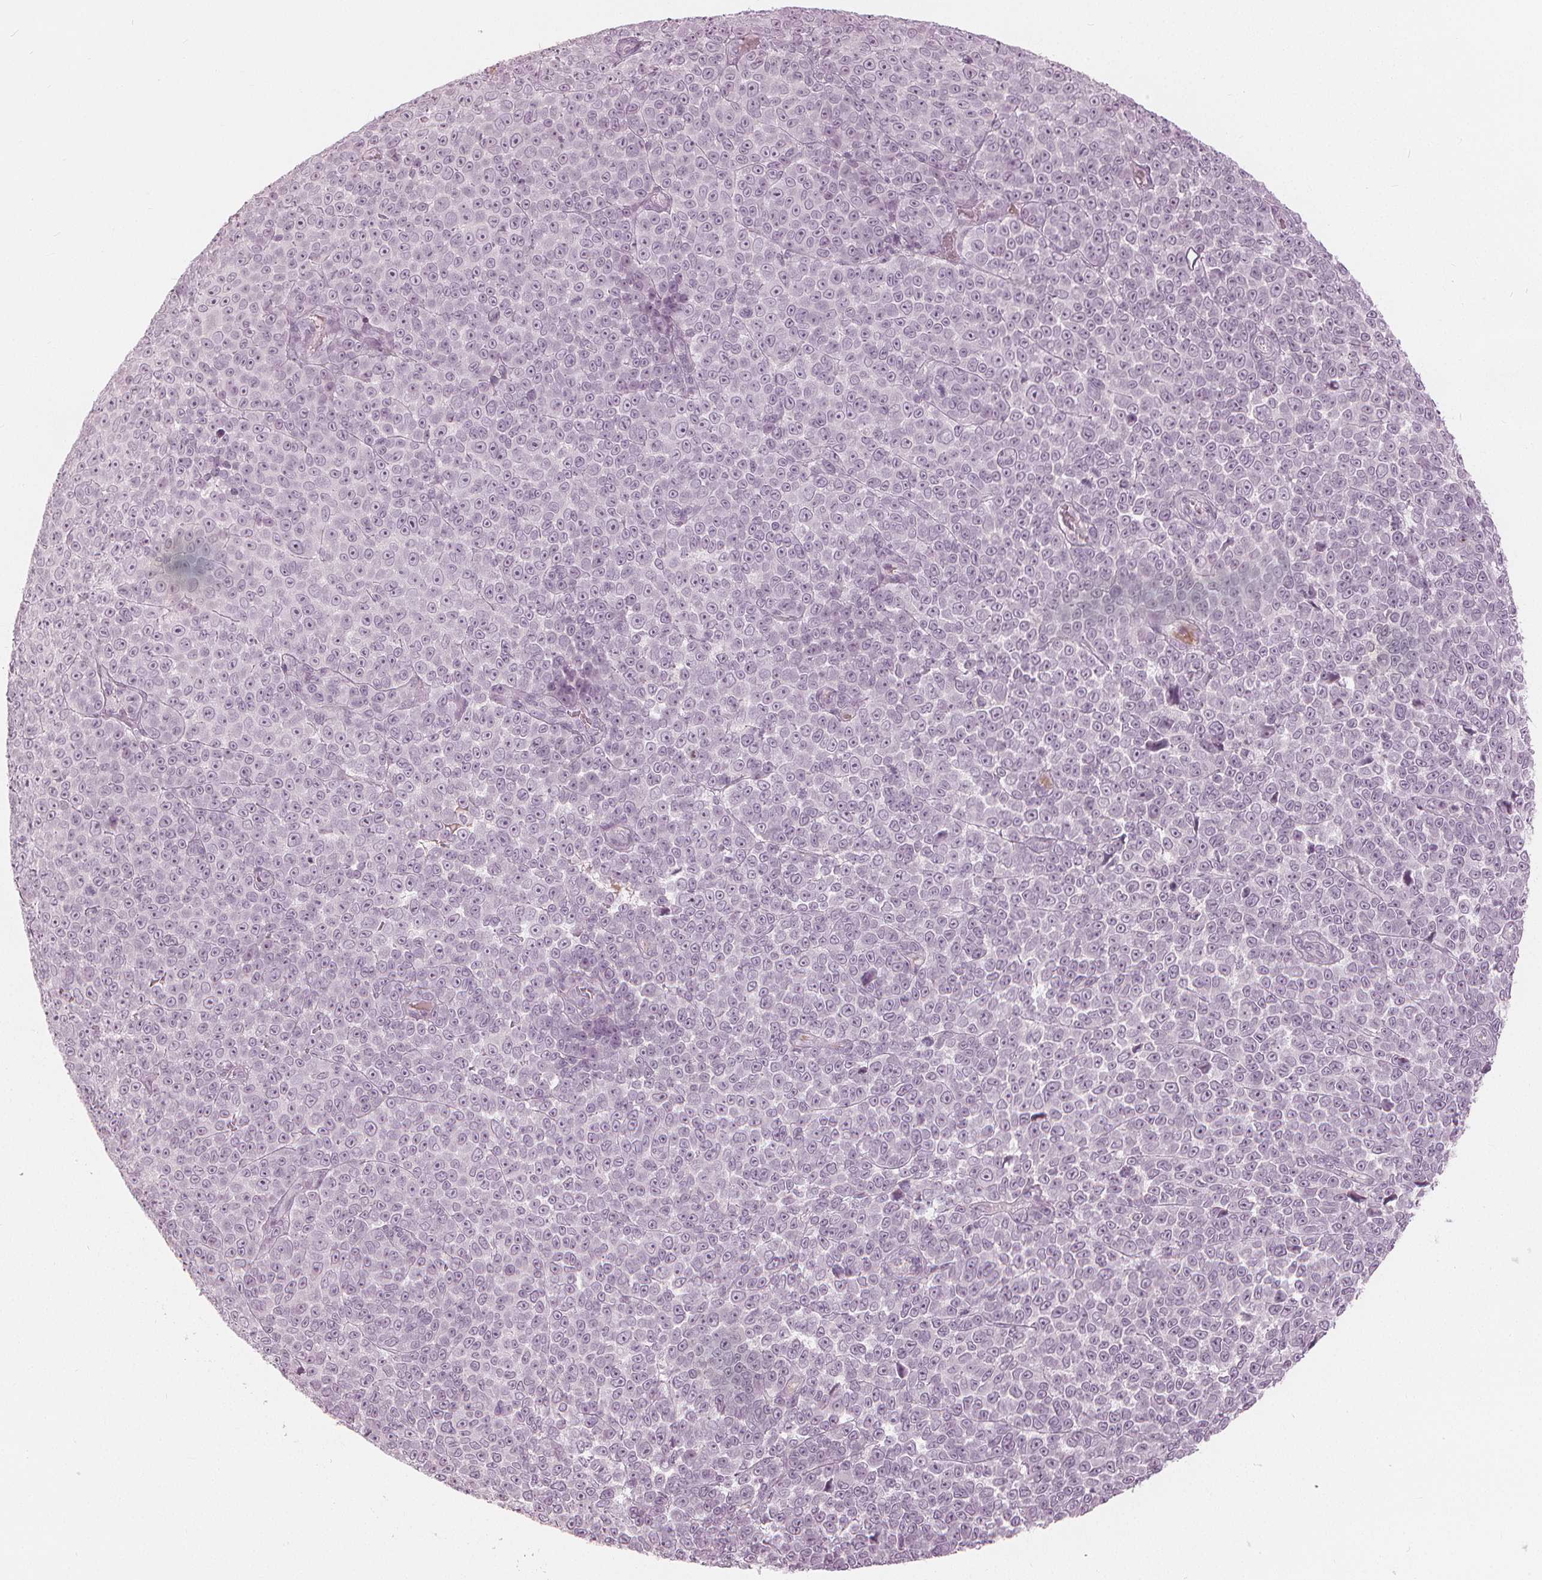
{"staining": {"intensity": "negative", "quantity": "none", "location": "none"}, "tissue": "melanoma", "cell_type": "Tumor cells", "image_type": "cancer", "snomed": [{"axis": "morphology", "description": "Malignant melanoma, NOS"}, {"axis": "topography", "description": "Skin"}], "caption": "Image shows no protein staining in tumor cells of melanoma tissue.", "gene": "PAEP", "patient": {"sex": "female", "age": 95}}